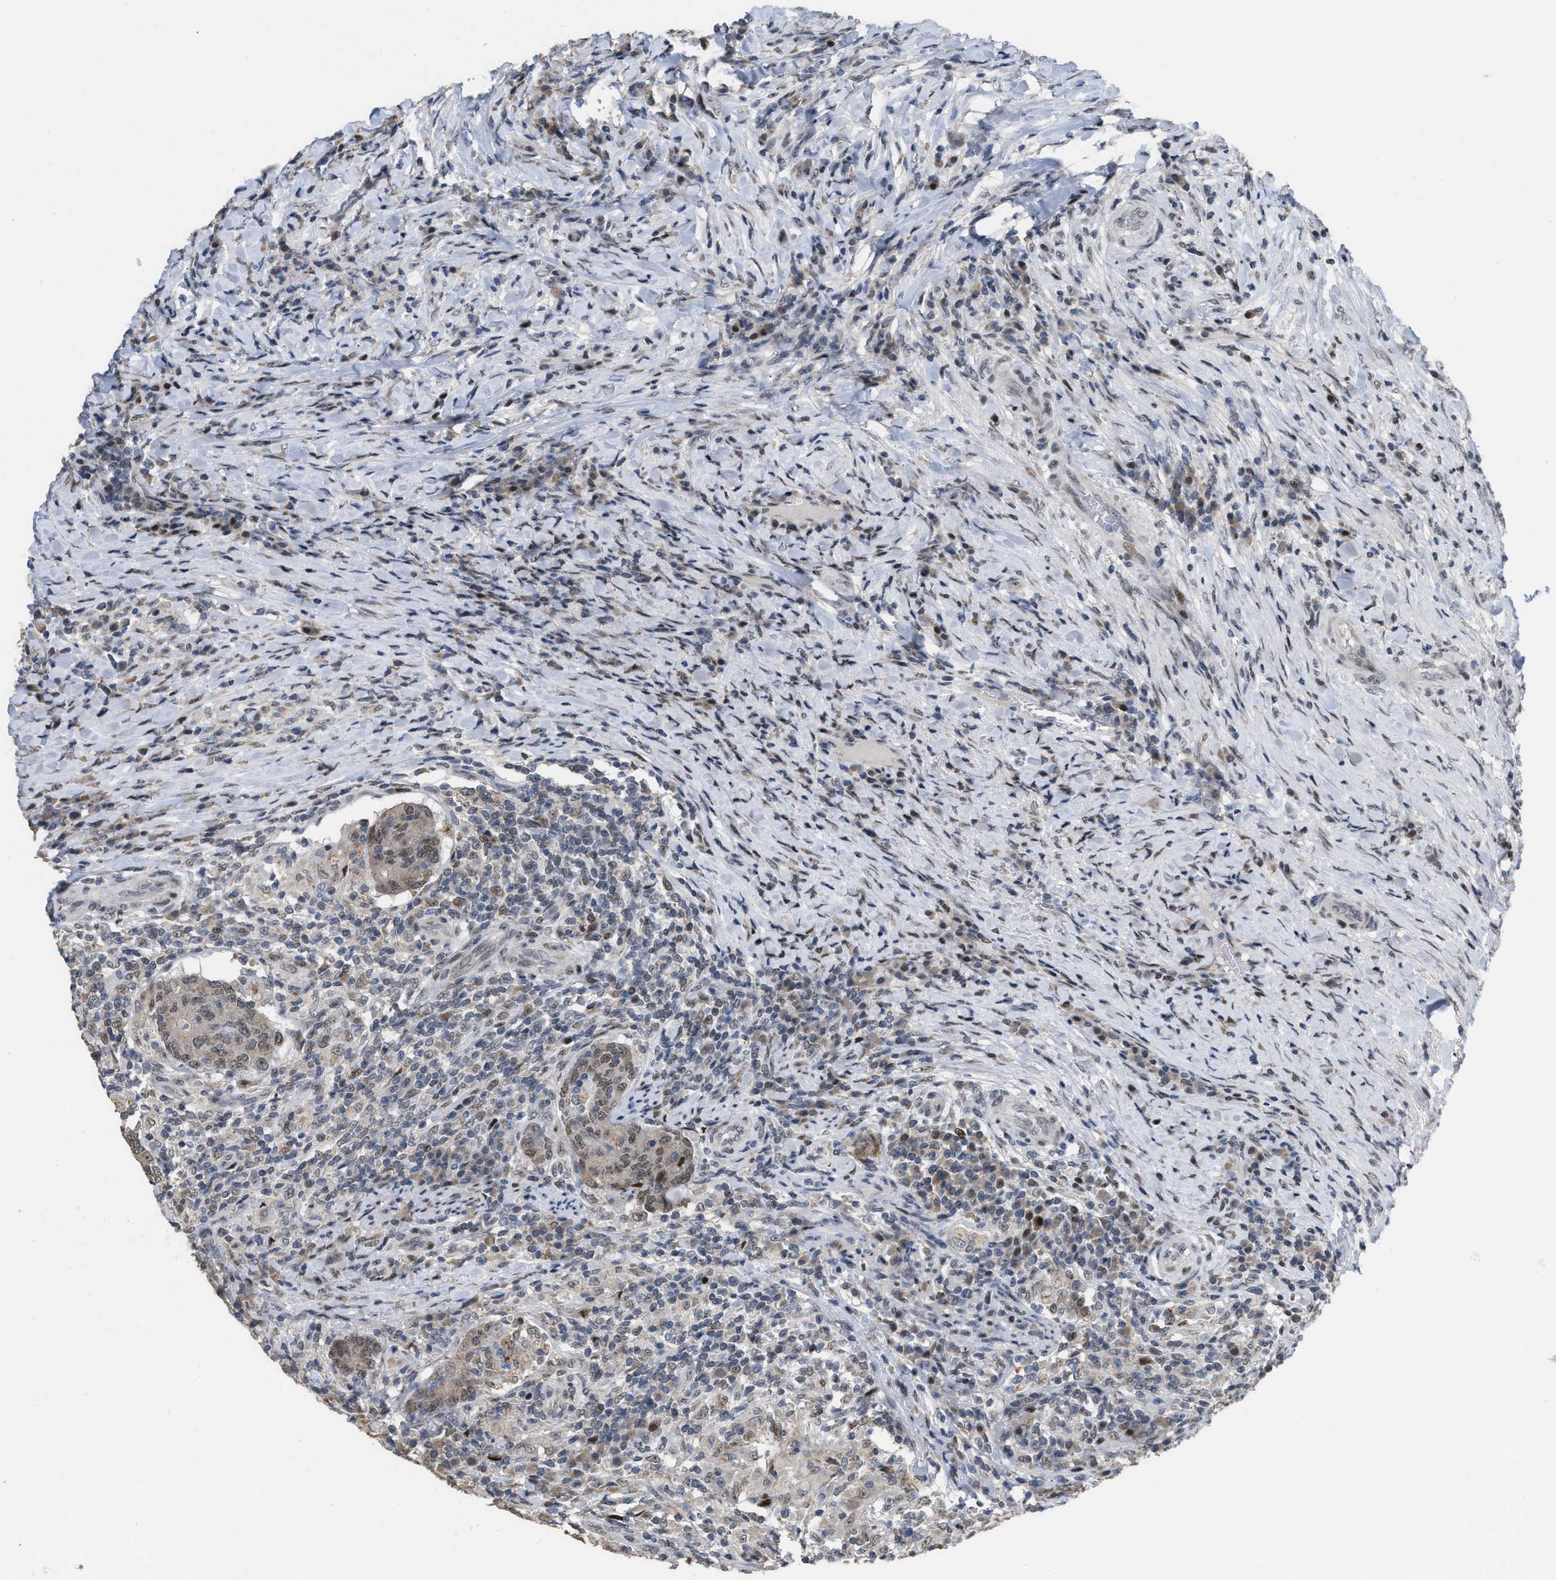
{"staining": {"intensity": "weak", "quantity": "25%-75%", "location": "nuclear"}, "tissue": "colorectal cancer", "cell_type": "Tumor cells", "image_type": "cancer", "snomed": [{"axis": "morphology", "description": "Normal tissue, NOS"}, {"axis": "morphology", "description": "Adenocarcinoma, NOS"}, {"axis": "topography", "description": "Colon"}], "caption": "A high-resolution micrograph shows IHC staining of colorectal cancer (adenocarcinoma), which exhibits weak nuclear staining in about 25%-75% of tumor cells. (brown staining indicates protein expression, while blue staining denotes nuclei).", "gene": "SETDB1", "patient": {"sex": "female", "age": 75}}